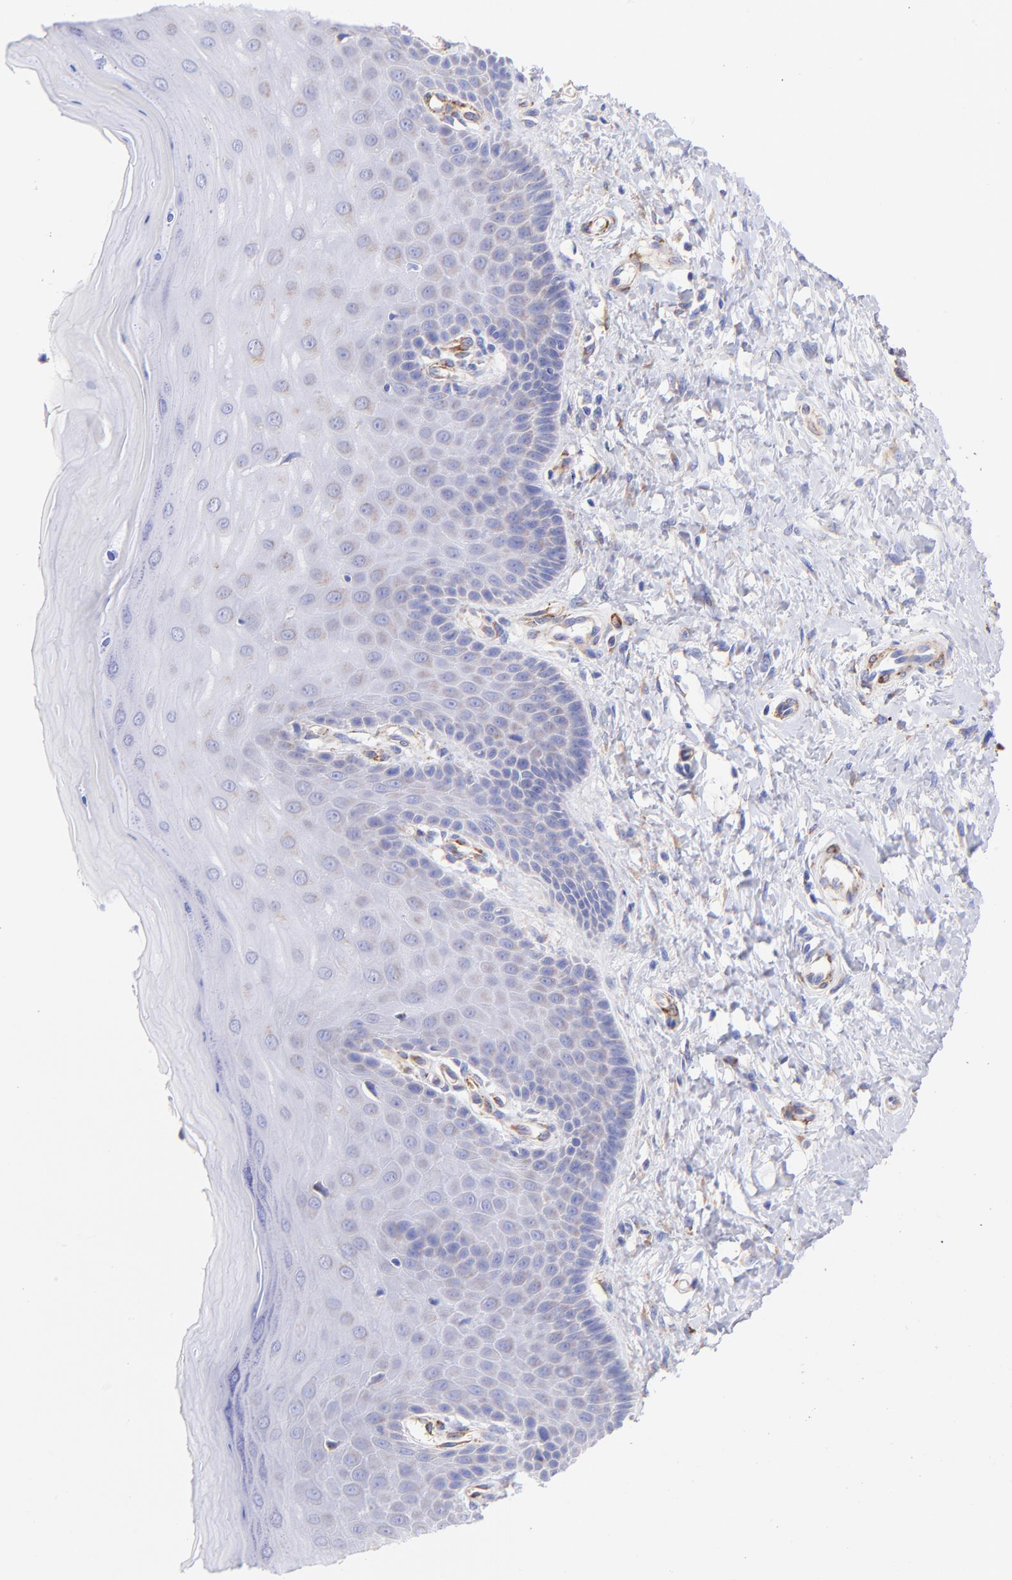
{"staining": {"intensity": "weak", "quantity": "<25%", "location": "cytoplasmic/membranous"}, "tissue": "cervix", "cell_type": "Glandular cells", "image_type": "normal", "snomed": [{"axis": "morphology", "description": "Normal tissue, NOS"}, {"axis": "topography", "description": "Cervix"}], "caption": "IHC histopathology image of normal human cervix stained for a protein (brown), which shows no positivity in glandular cells.", "gene": "SPARC", "patient": {"sex": "female", "age": 55}}